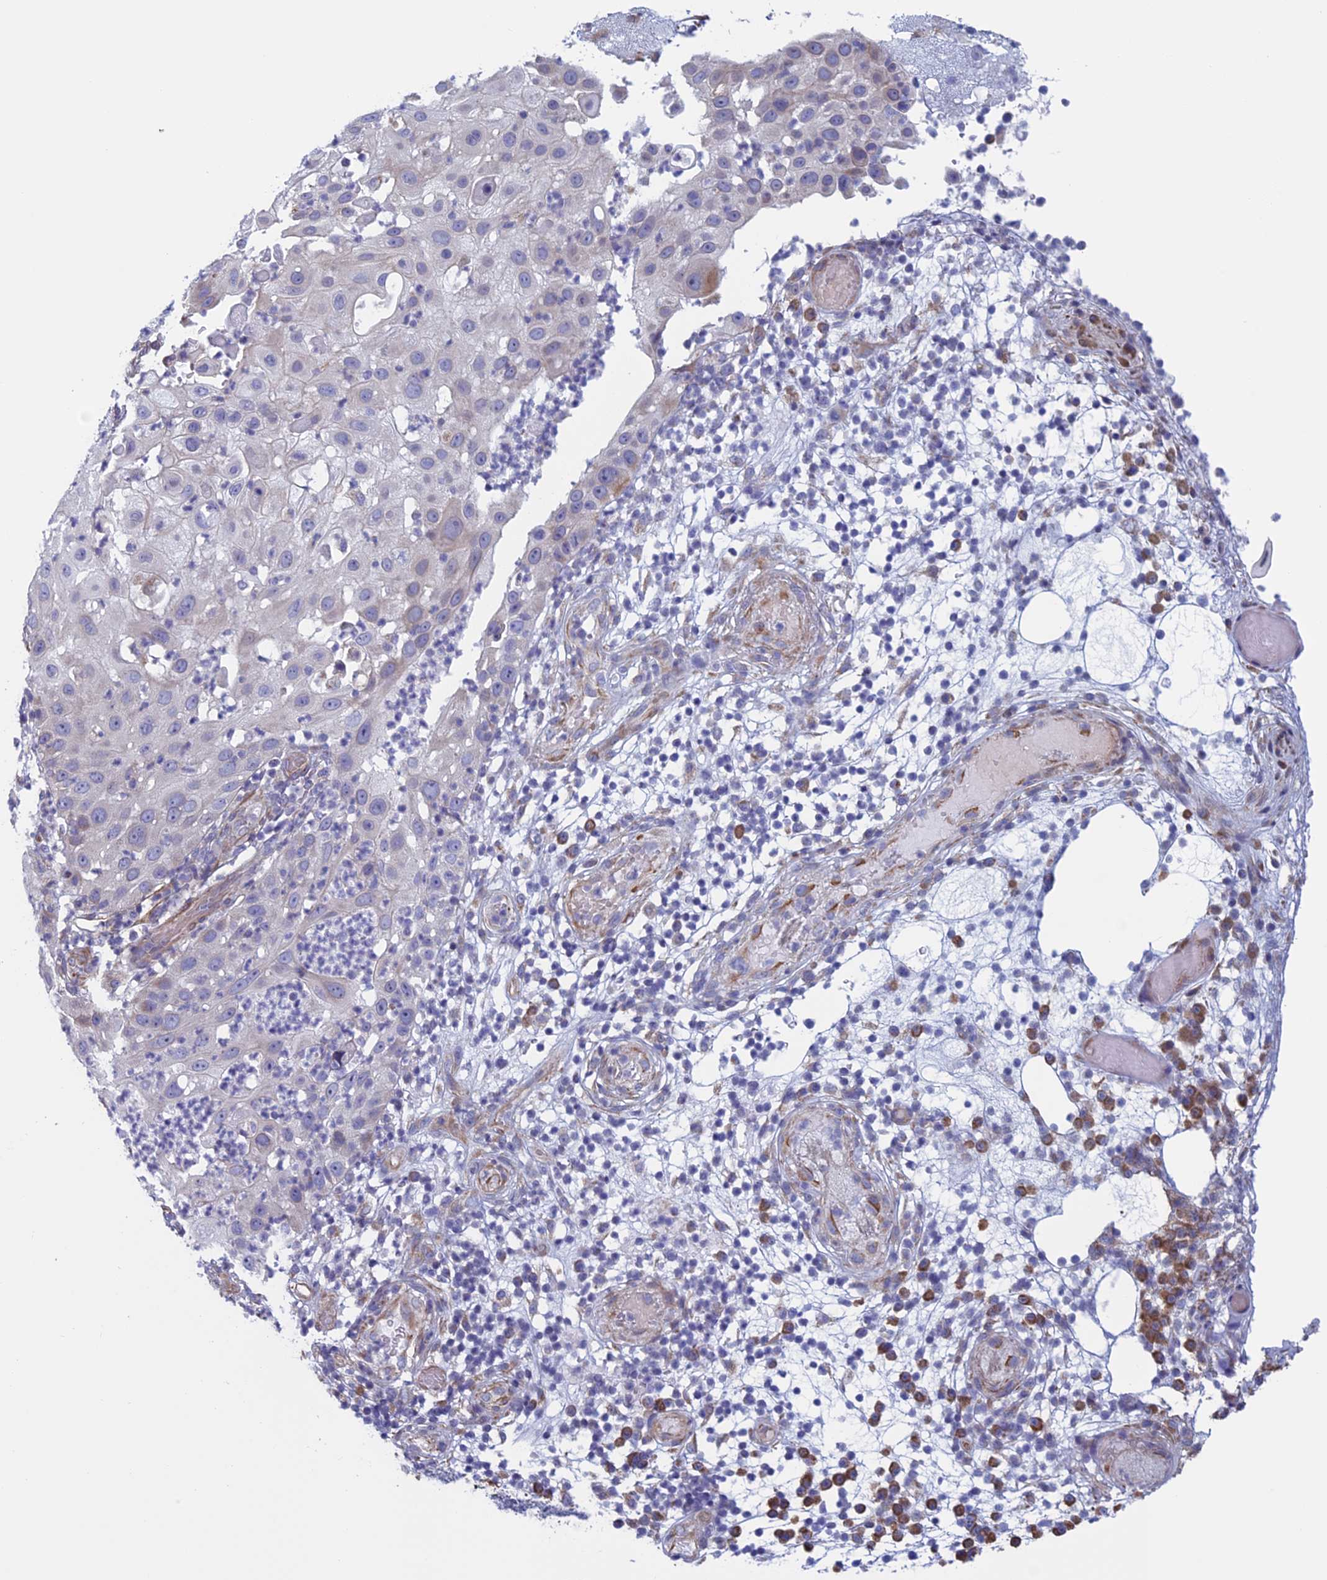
{"staining": {"intensity": "negative", "quantity": "none", "location": "none"}, "tissue": "skin cancer", "cell_type": "Tumor cells", "image_type": "cancer", "snomed": [{"axis": "morphology", "description": "Squamous cell carcinoma, NOS"}, {"axis": "topography", "description": "Skin"}], "caption": "A histopathology image of human squamous cell carcinoma (skin) is negative for staining in tumor cells. (DAB (3,3'-diaminobenzidine) immunohistochemistry (IHC), high magnification).", "gene": "BCL2L10", "patient": {"sex": "female", "age": 44}}